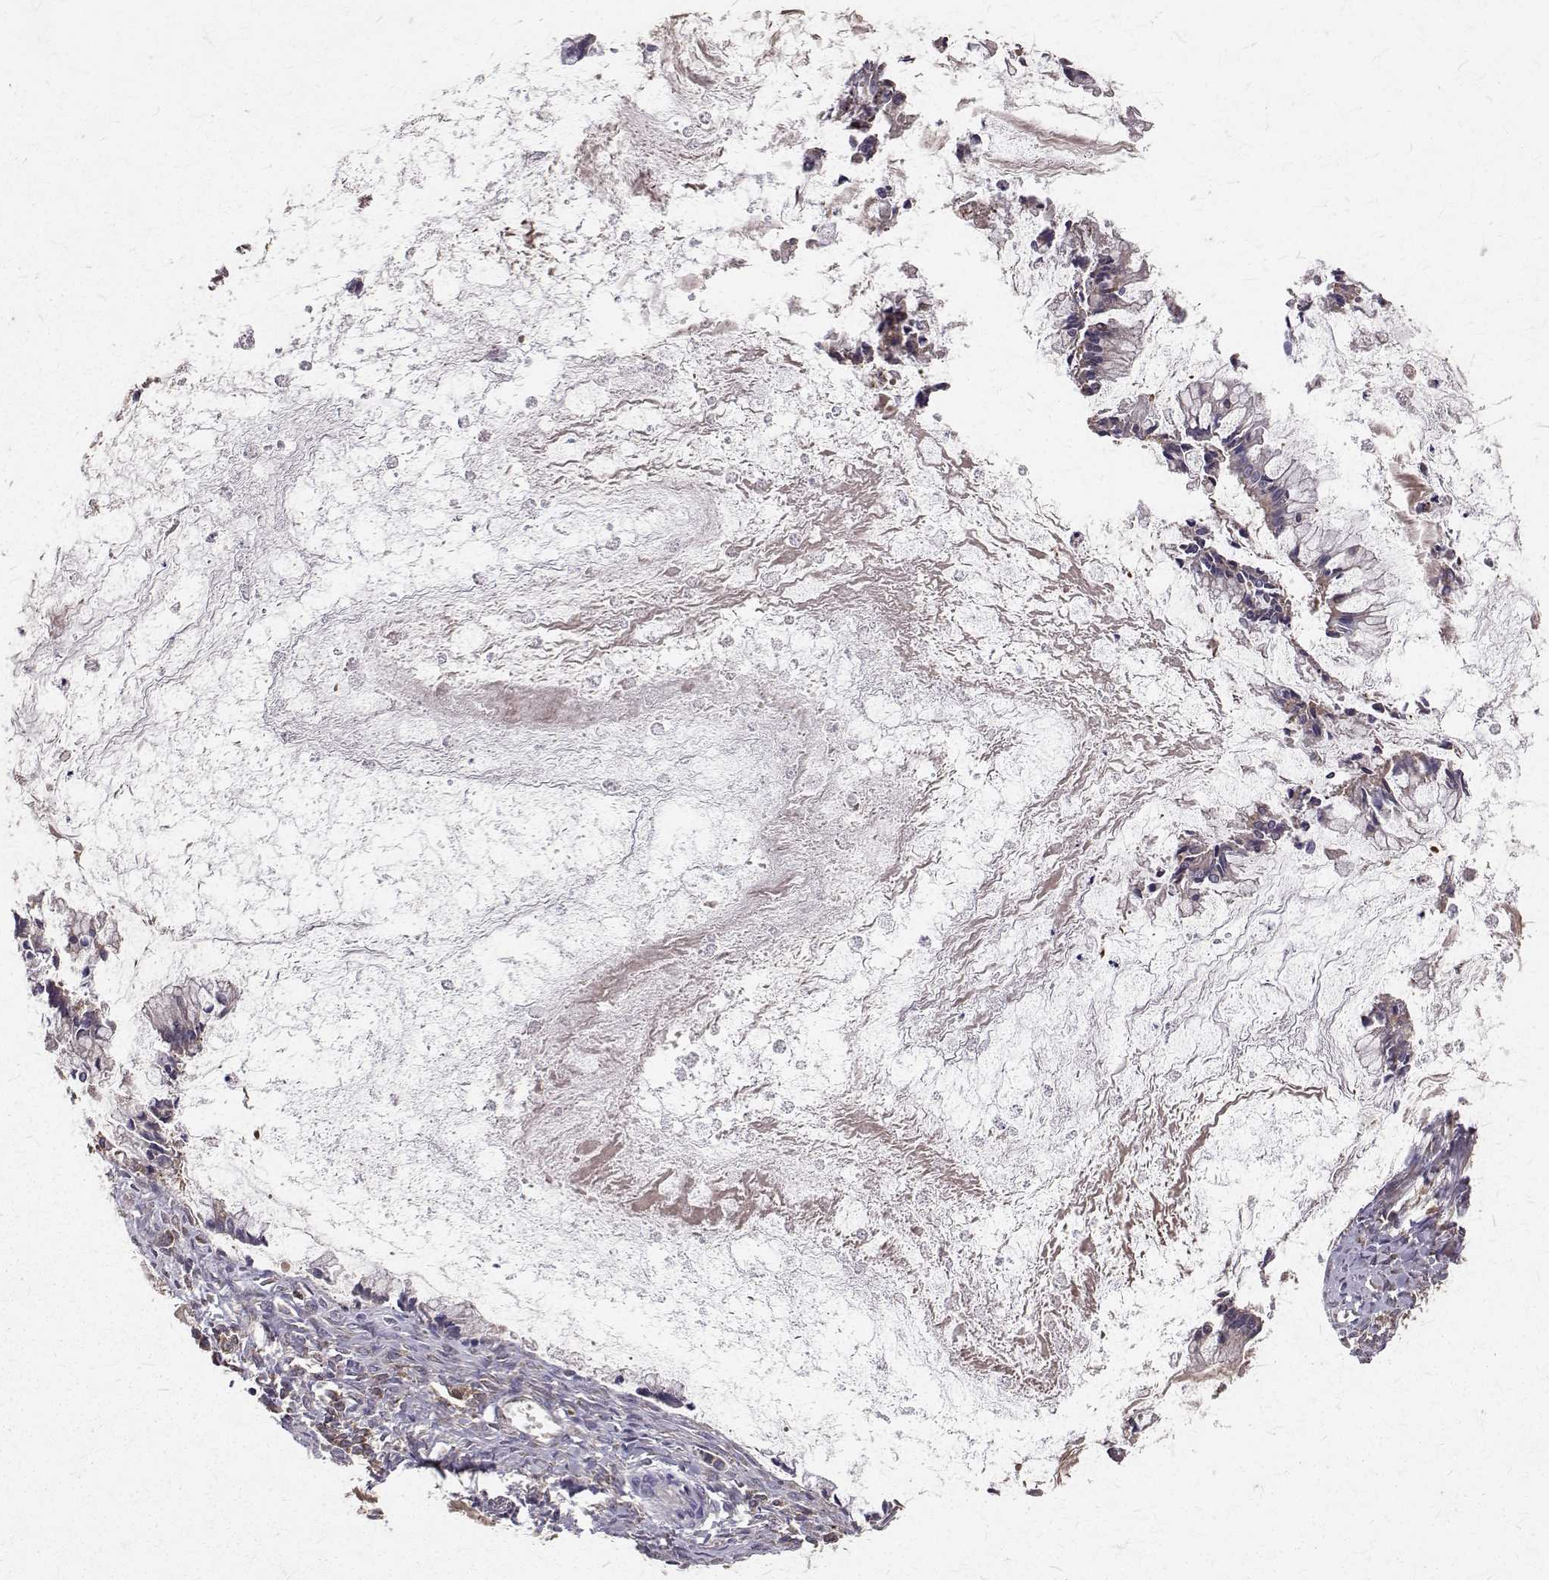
{"staining": {"intensity": "negative", "quantity": "none", "location": "none"}, "tissue": "ovarian cancer", "cell_type": "Tumor cells", "image_type": "cancer", "snomed": [{"axis": "morphology", "description": "Cystadenocarcinoma, mucinous, NOS"}, {"axis": "topography", "description": "Ovary"}], "caption": "An image of ovarian cancer stained for a protein displays no brown staining in tumor cells. (DAB IHC with hematoxylin counter stain).", "gene": "FARSB", "patient": {"sex": "female", "age": 67}}